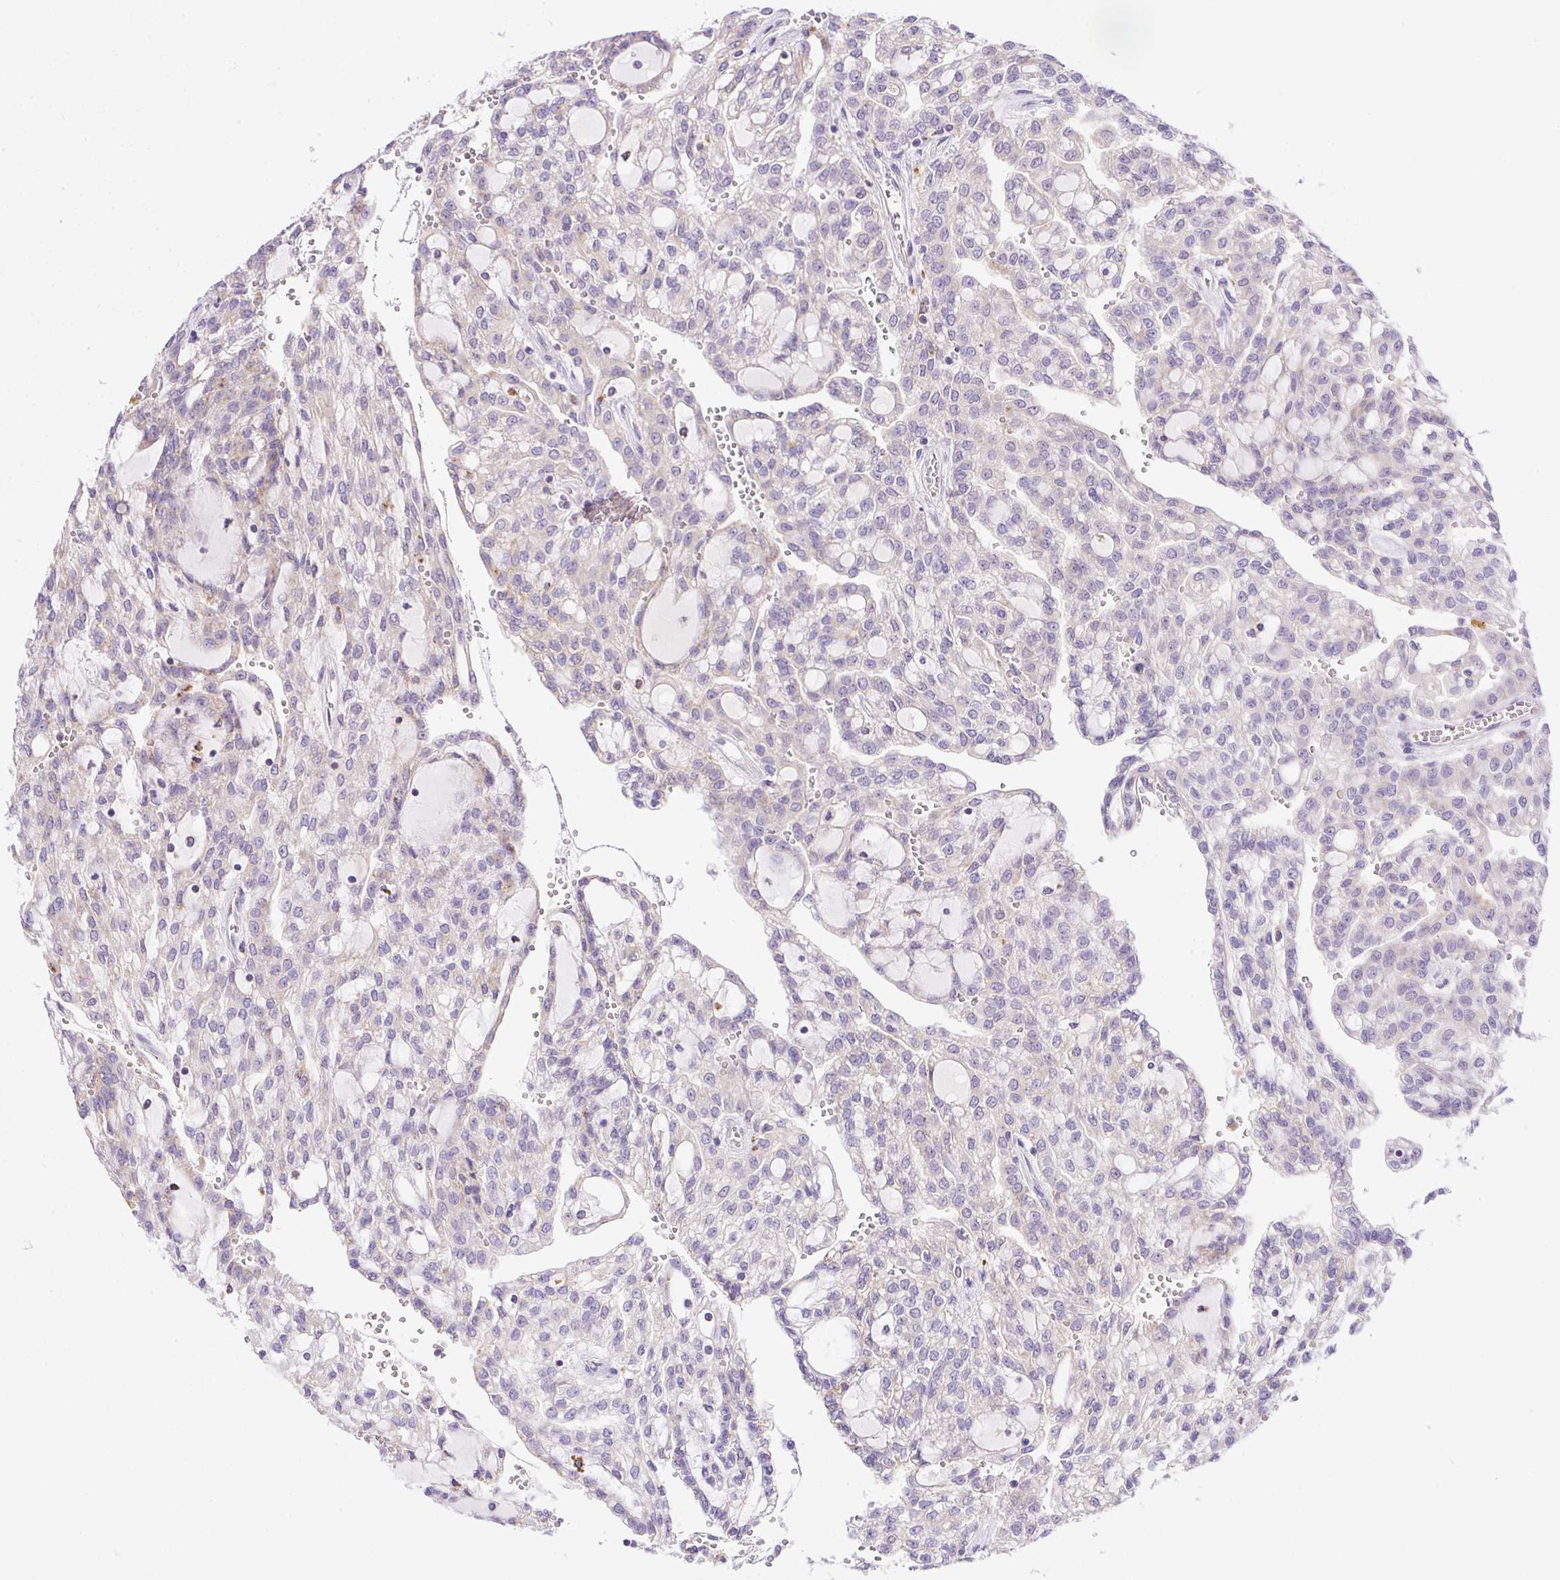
{"staining": {"intensity": "negative", "quantity": "none", "location": "none"}, "tissue": "renal cancer", "cell_type": "Tumor cells", "image_type": "cancer", "snomed": [{"axis": "morphology", "description": "Adenocarcinoma, NOS"}, {"axis": "topography", "description": "Kidney"}], "caption": "Immunohistochemistry (IHC) micrograph of neoplastic tissue: human renal cancer stained with DAB (3,3'-diaminobenzidine) displays no significant protein expression in tumor cells.", "gene": "HEXB", "patient": {"sex": "male", "age": 63}}